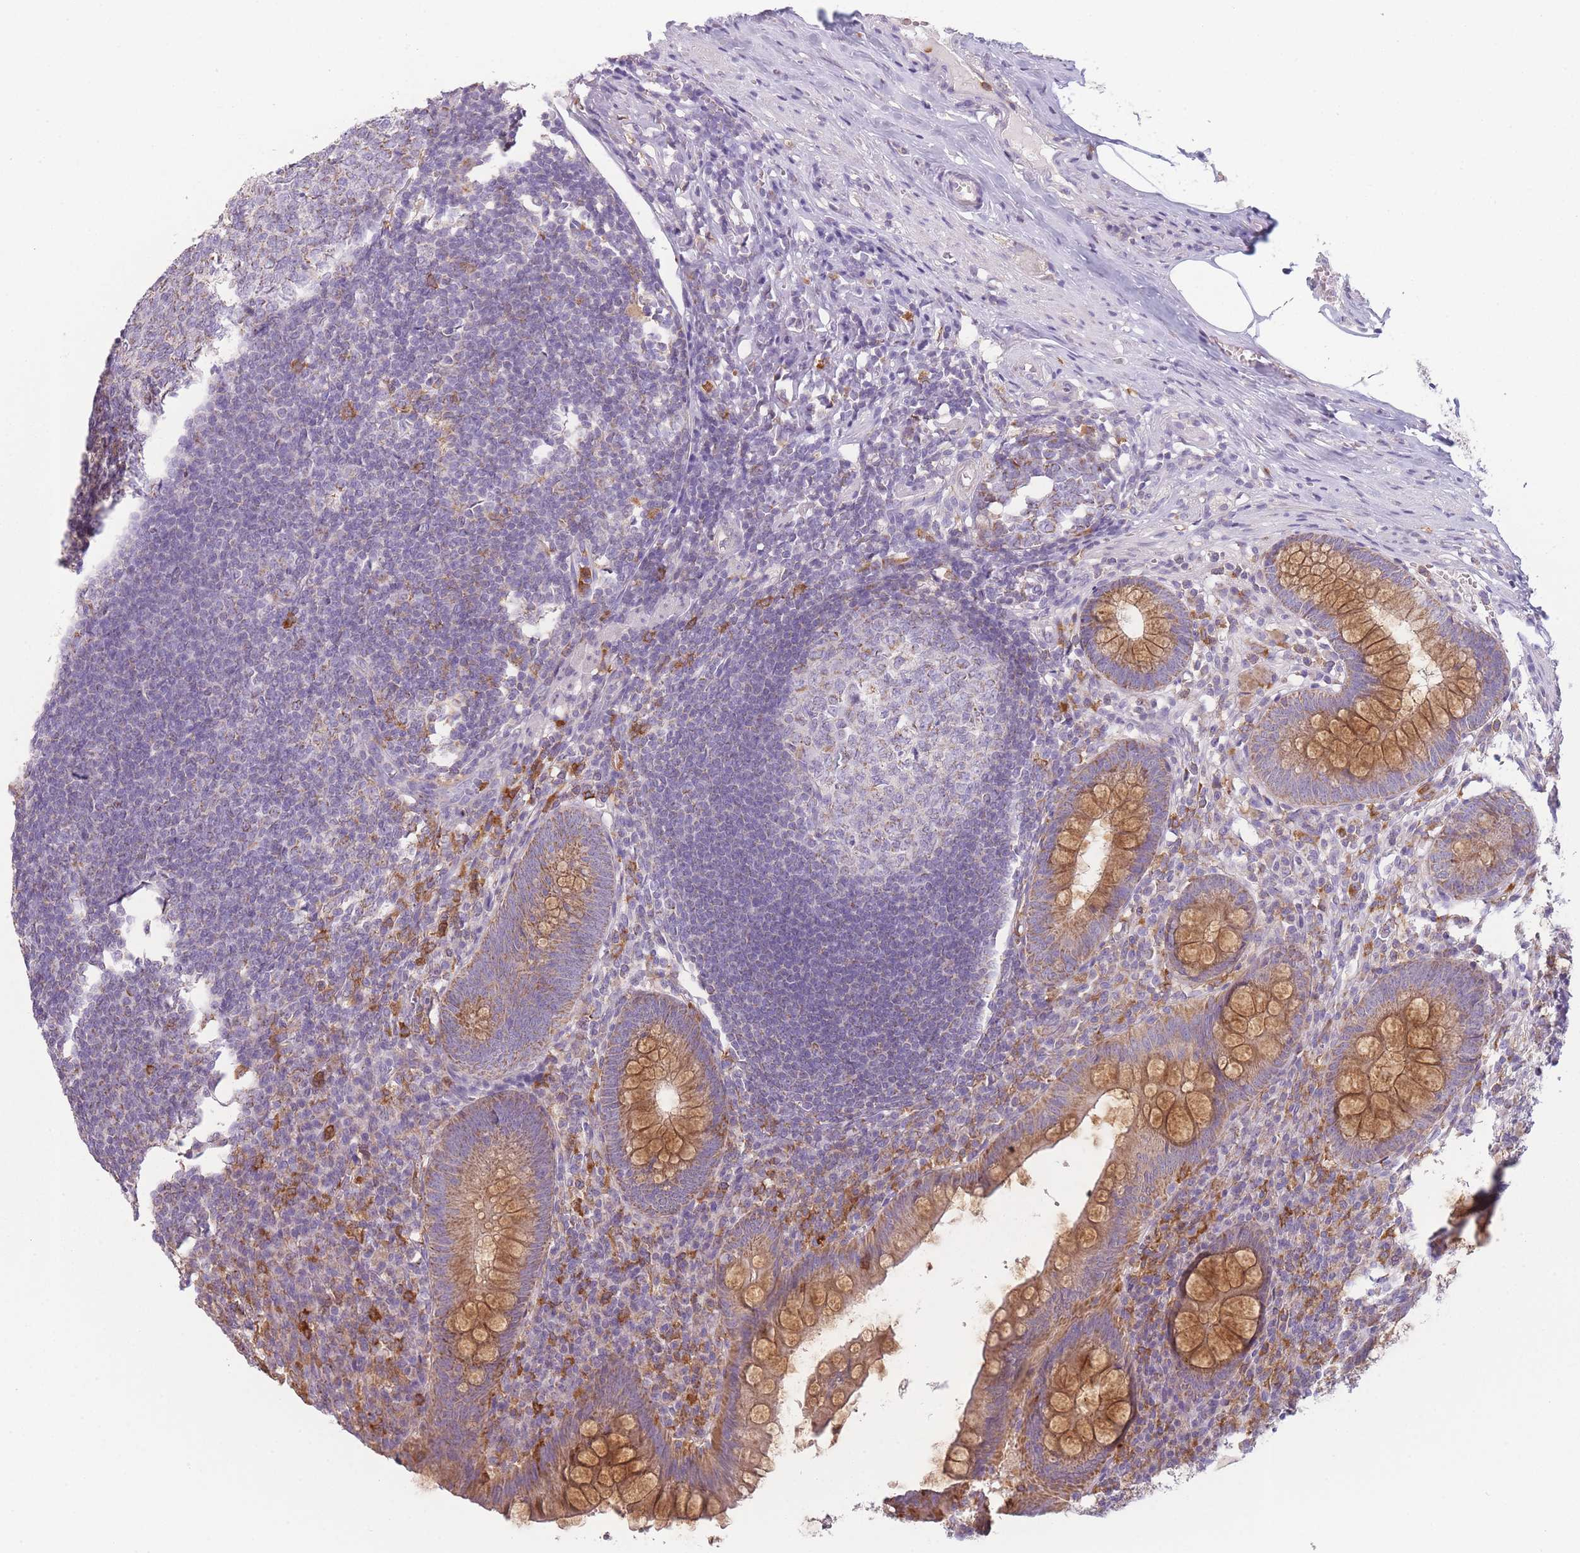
{"staining": {"intensity": "moderate", "quantity": ">75%", "location": "cytoplasmic/membranous"}, "tissue": "appendix", "cell_type": "Glandular cells", "image_type": "normal", "snomed": [{"axis": "morphology", "description": "Normal tissue, NOS"}, {"axis": "topography", "description": "Appendix"}], "caption": "IHC image of unremarkable human appendix stained for a protein (brown), which displays medium levels of moderate cytoplasmic/membranous staining in about >75% of glandular cells.", "gene": "PRAM1", "patient": {"sex": "male", "age": 56}}